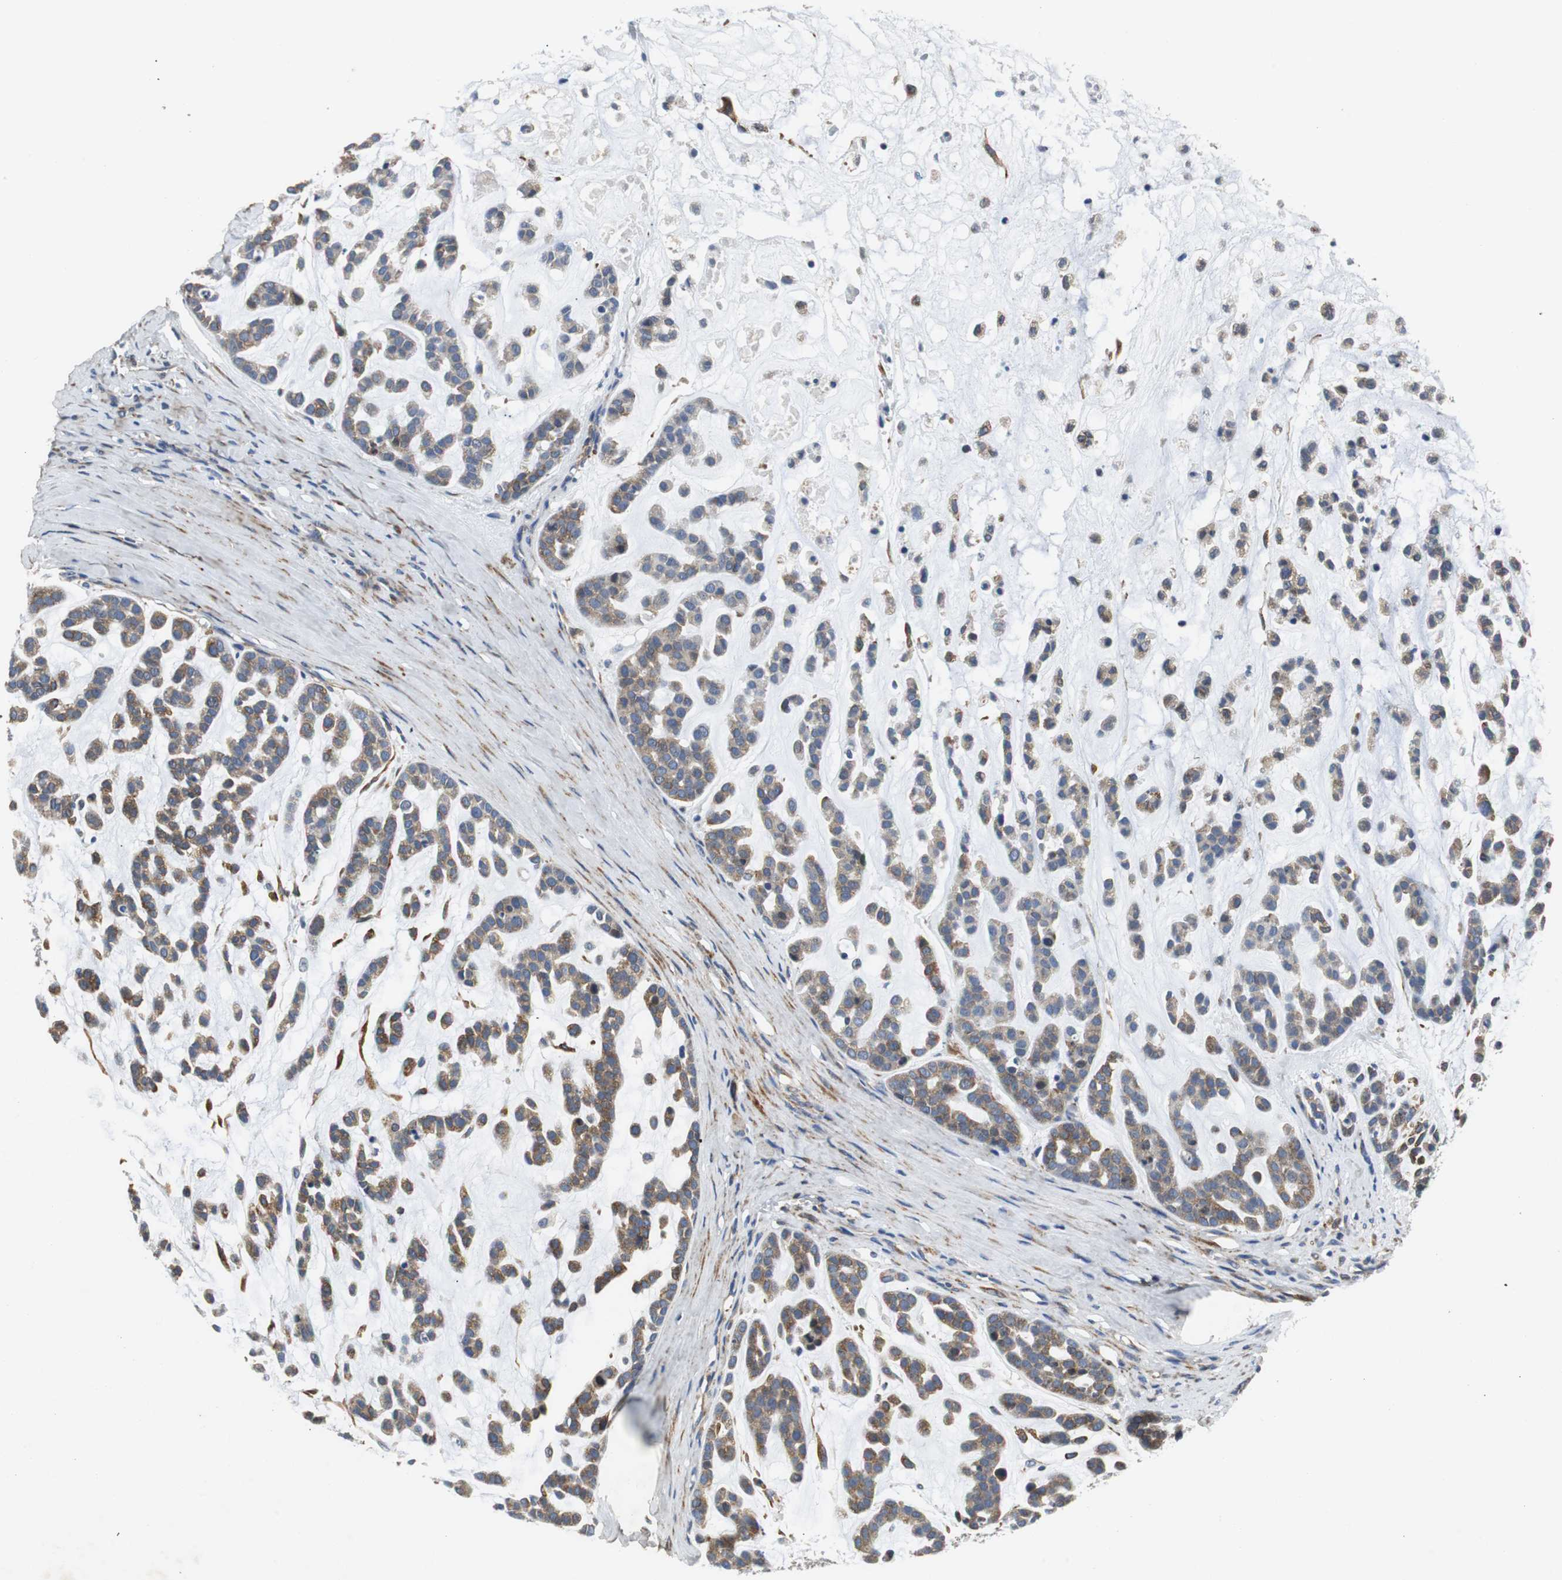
{"staining": {"intensity": "weak", "quantity": ">75%", "location": "cytoplasmic/membranous"}, "tissue": "head and neck cancer", "cell_type": "Tumor cells", "image_type": "cancer", "snomed": [{"axis": "morphology", "description": "Adenocarcinoma, NOS"}, {"axis": "morphology", "description": "Adenoma, NOS"}, {"axis": "topography", "description": "Head-Neck"}], "caption": "Immunohistochemical staining of human adenoma (head and neck) exhibits low levels of weak cytoplasmic/membranous expression in about >75% of tumor cells.", "gene": "ISCU", "patient": {"sex": "female", "age": 55}}